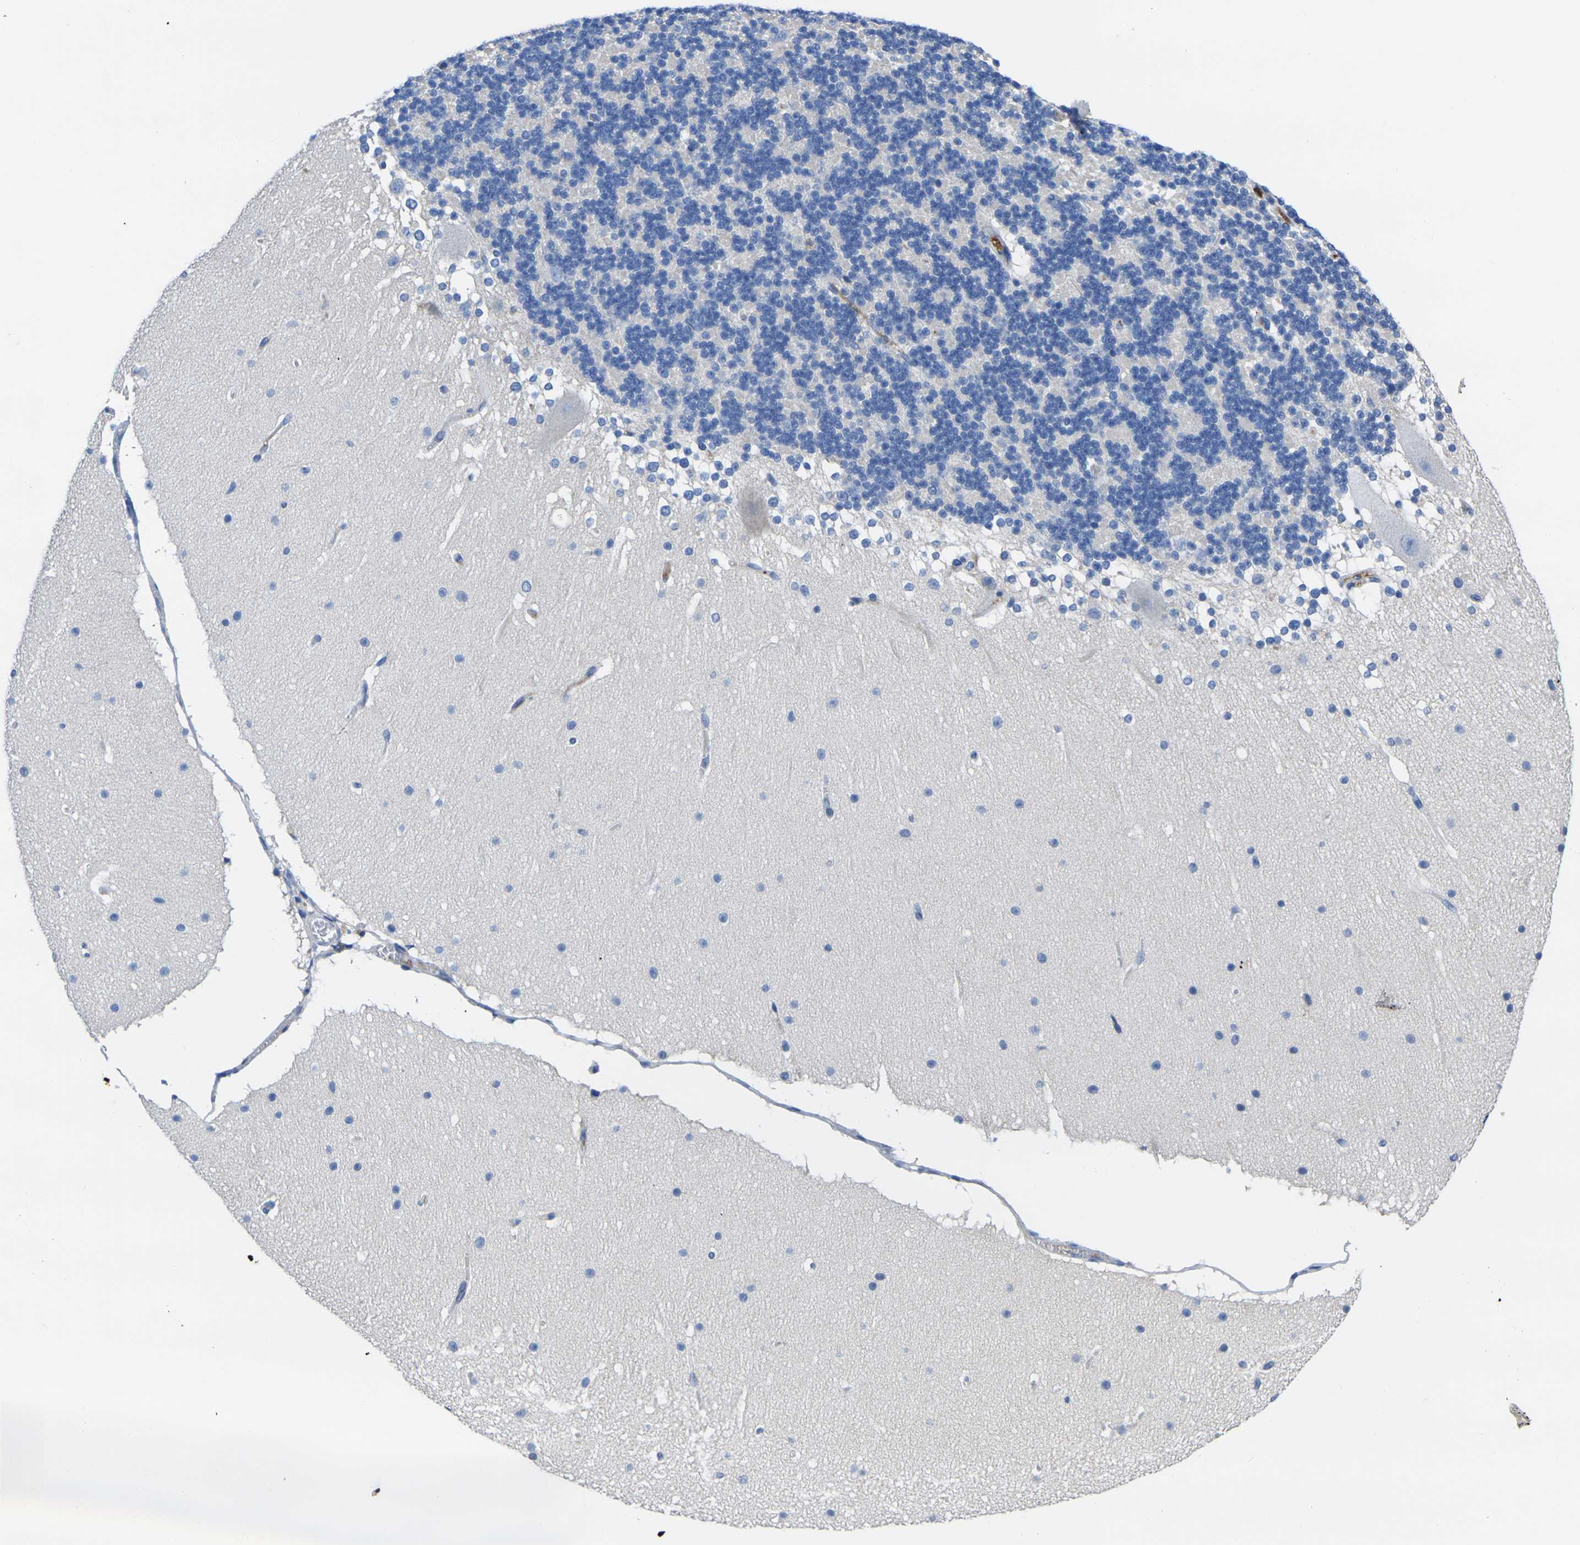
{"staining": {"intensity": "negative", "quantity": "none", "location": "none"}, "tissue": "cerebellum", "cell_type": "Cells in granular layer", "image_type": "normal", "snomed": [{"axis": "morphology", "description": "Normal tissue, NOS"}, {"axis": "topography", "description": "Cerebellum"}], "caption": "Immunohistochemical staining of benign human cerebellum displays no significant expression in cells in granular layer.", "gene": "GREM2", "patient": {"sex": "female", "age": 19}}